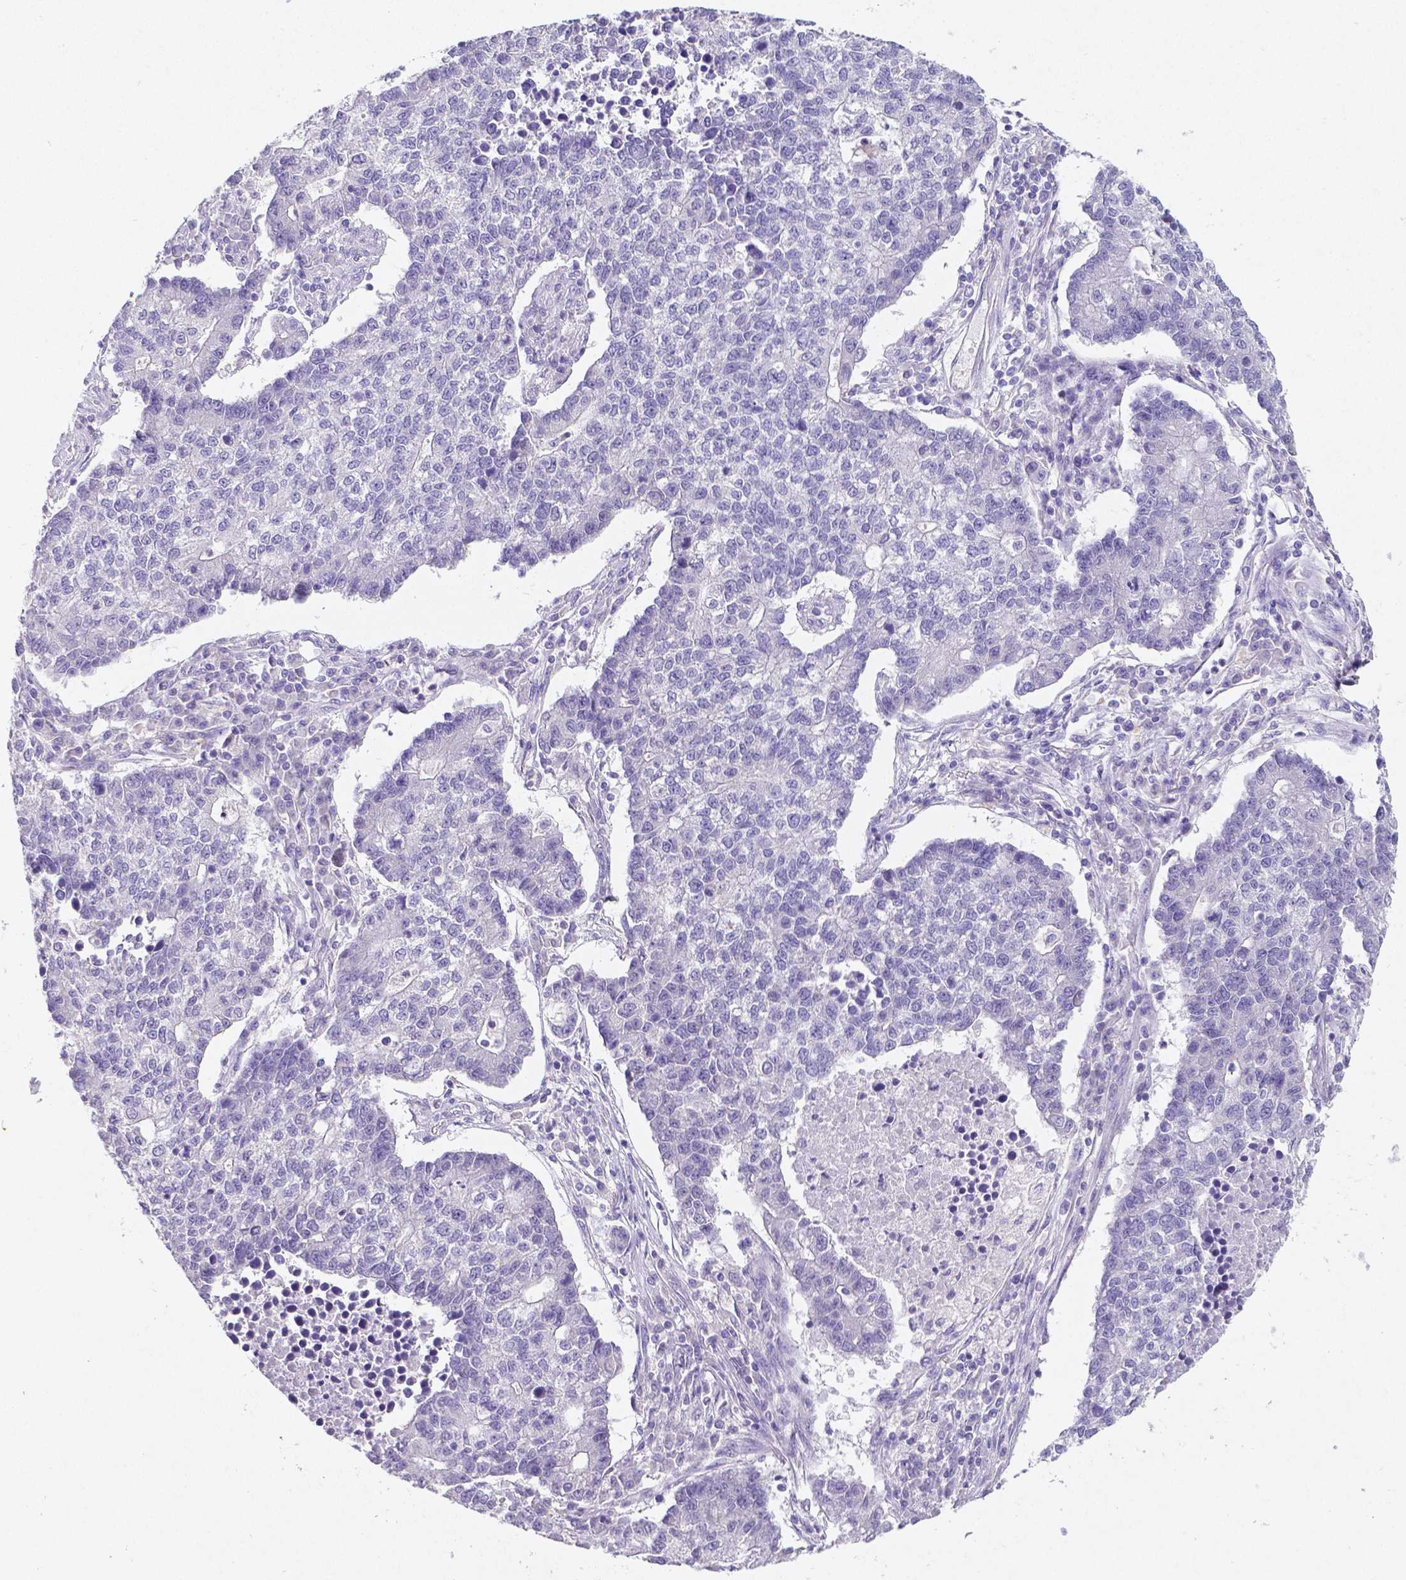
{"staining": {"intensity": "negative", "quantity": "none", "location": "none"}, "tissue": "lung cancer", "cell_type": "Tumor cells", "image_type": "cancer", "snomed": [{"axis": "morphology", "description": "Adenocarcinoma, NOS"}, {"axis": "topography", "description": "Lung"}], "caption": "The immunohistochemistry (IHC) micrograph has no significant expression in tumor cells of adenocarcinoma (lung) tissue.", "gene": "SATB2", "patient": {"sex": "male", "age": 57}}